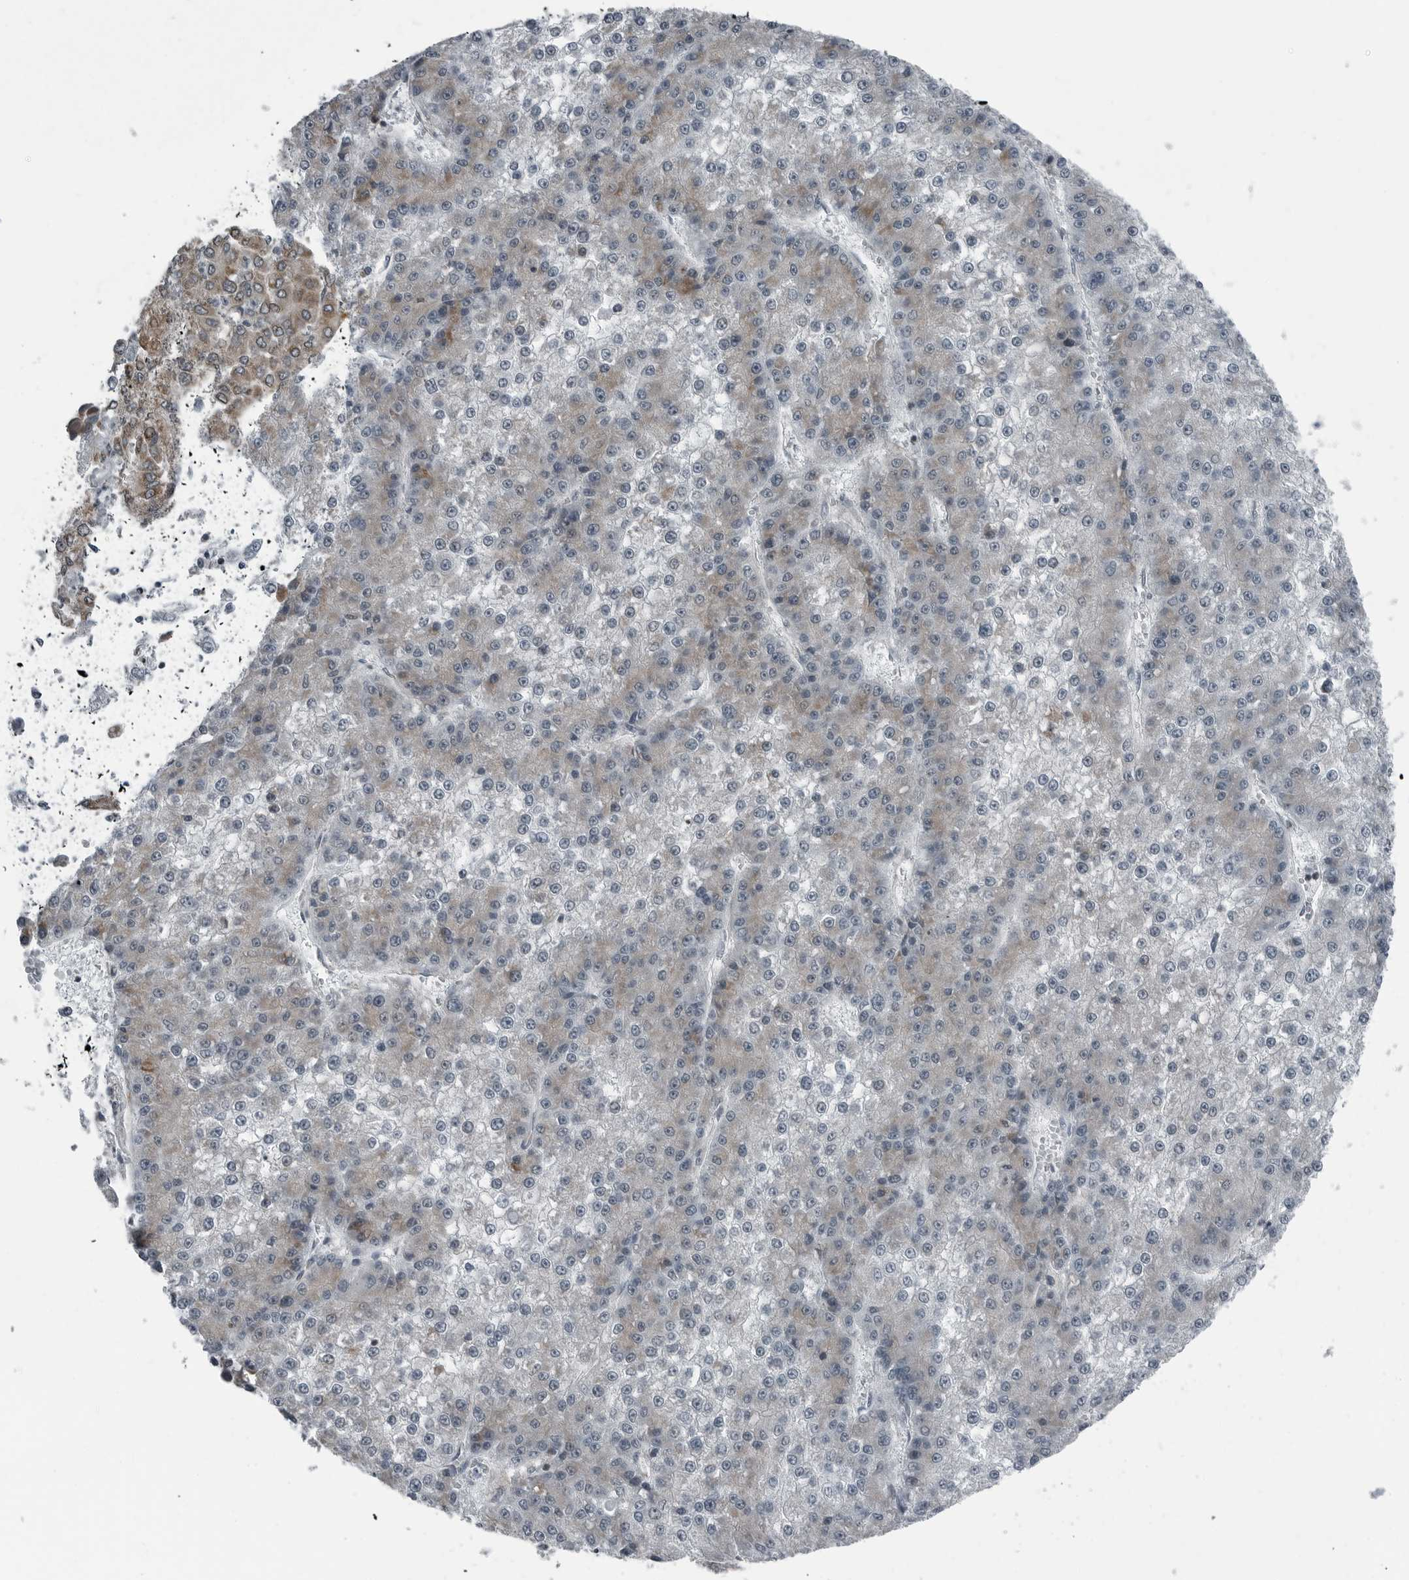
{"staining": {"intensity": "weak", "quantity": "<25%", "location": "cytoplasmic/membranous"}, "tissue": "liver cancer", "cell_type": "Tumor cells", "image_type": "cancer", "snomed": [{"axis": "morphology", "description": "Carcinoma, Hepatocellular, NOS"}, {"axis": "topography", "description": "Liver"}], "caption": "An immunohistochemistry micrograph of hepatocellular carcinoma (liver) is shown. There is no staining in tumor cells of hepatocellular carcinoma (liver).", "gene": "GAK", "patient": {"sex": "female", "age": 73}}